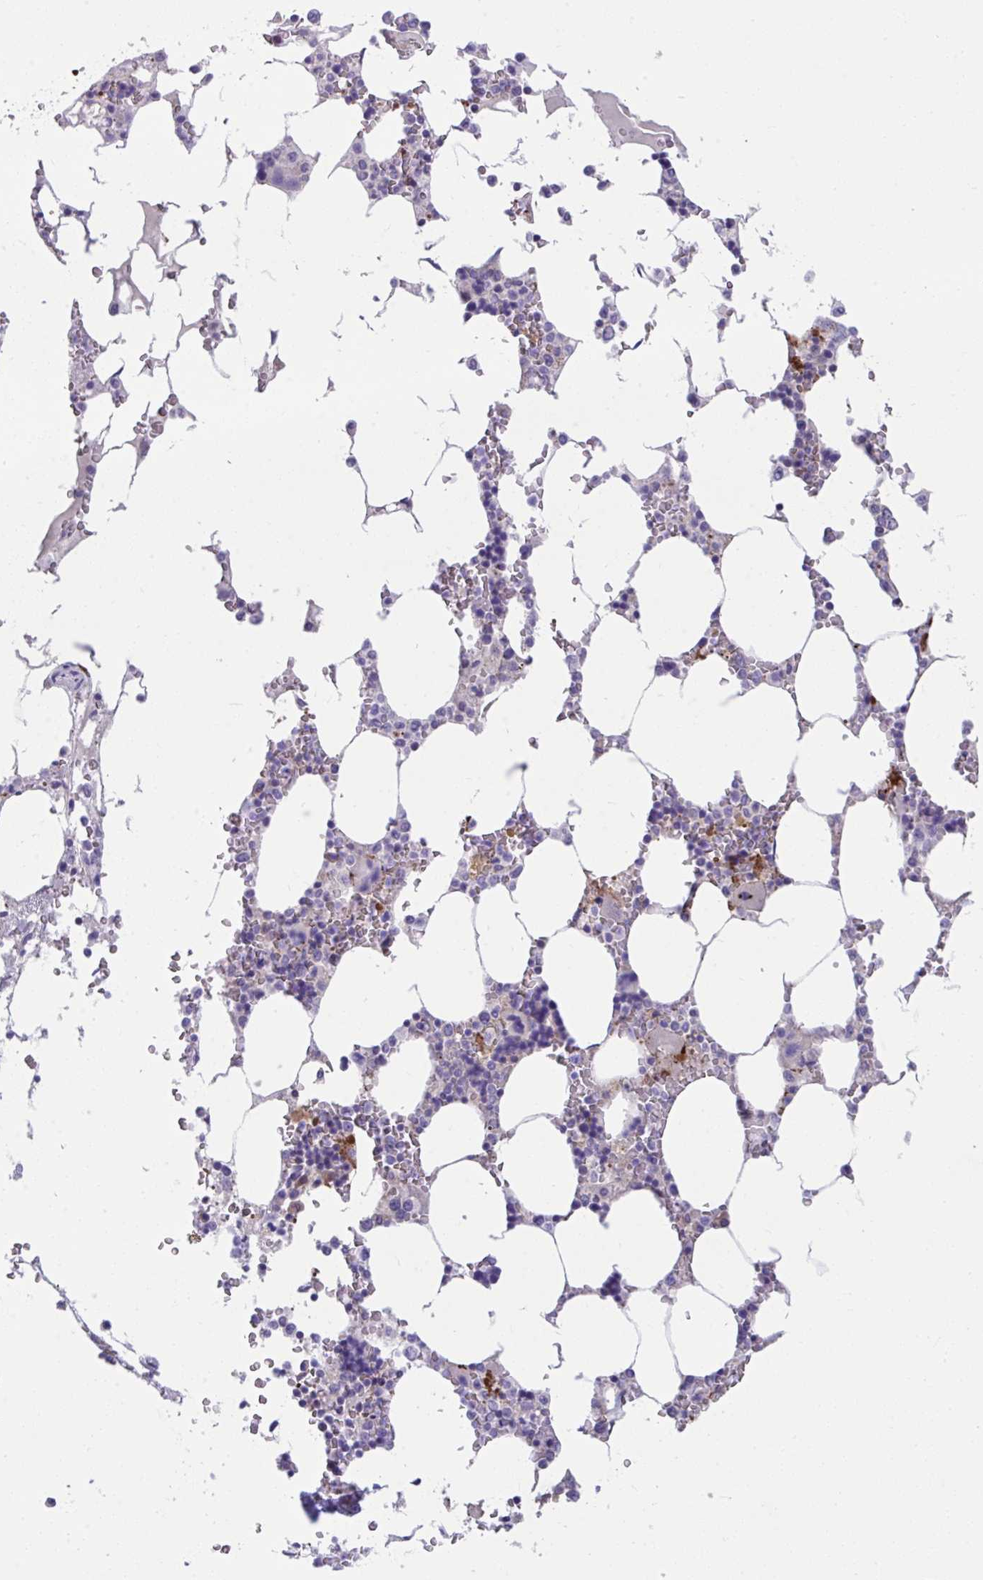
{"staining": {"intensity": "moderate", "quantity": "<25%", "location": "cytoplasmic/membranous"}, "tissue": "bone marrow", "cell_type": "Hematopoietic cells", "image_type": "normal", "snomed": [{"axis": "morphology", "description": "Normal tissue, NOS"}, {"axis": "topography", "description": "Bone marrow"}], "caption": "DAB (3,3'-diaminobenzidine) immunohistochemical staining of normal bone marrow shows moderate cytoplasmic/membranous protein staining in about <25% of hematopoietic cells.", "gene": "PCDHB7", "patient": {"sex": "male", "age": 64}}